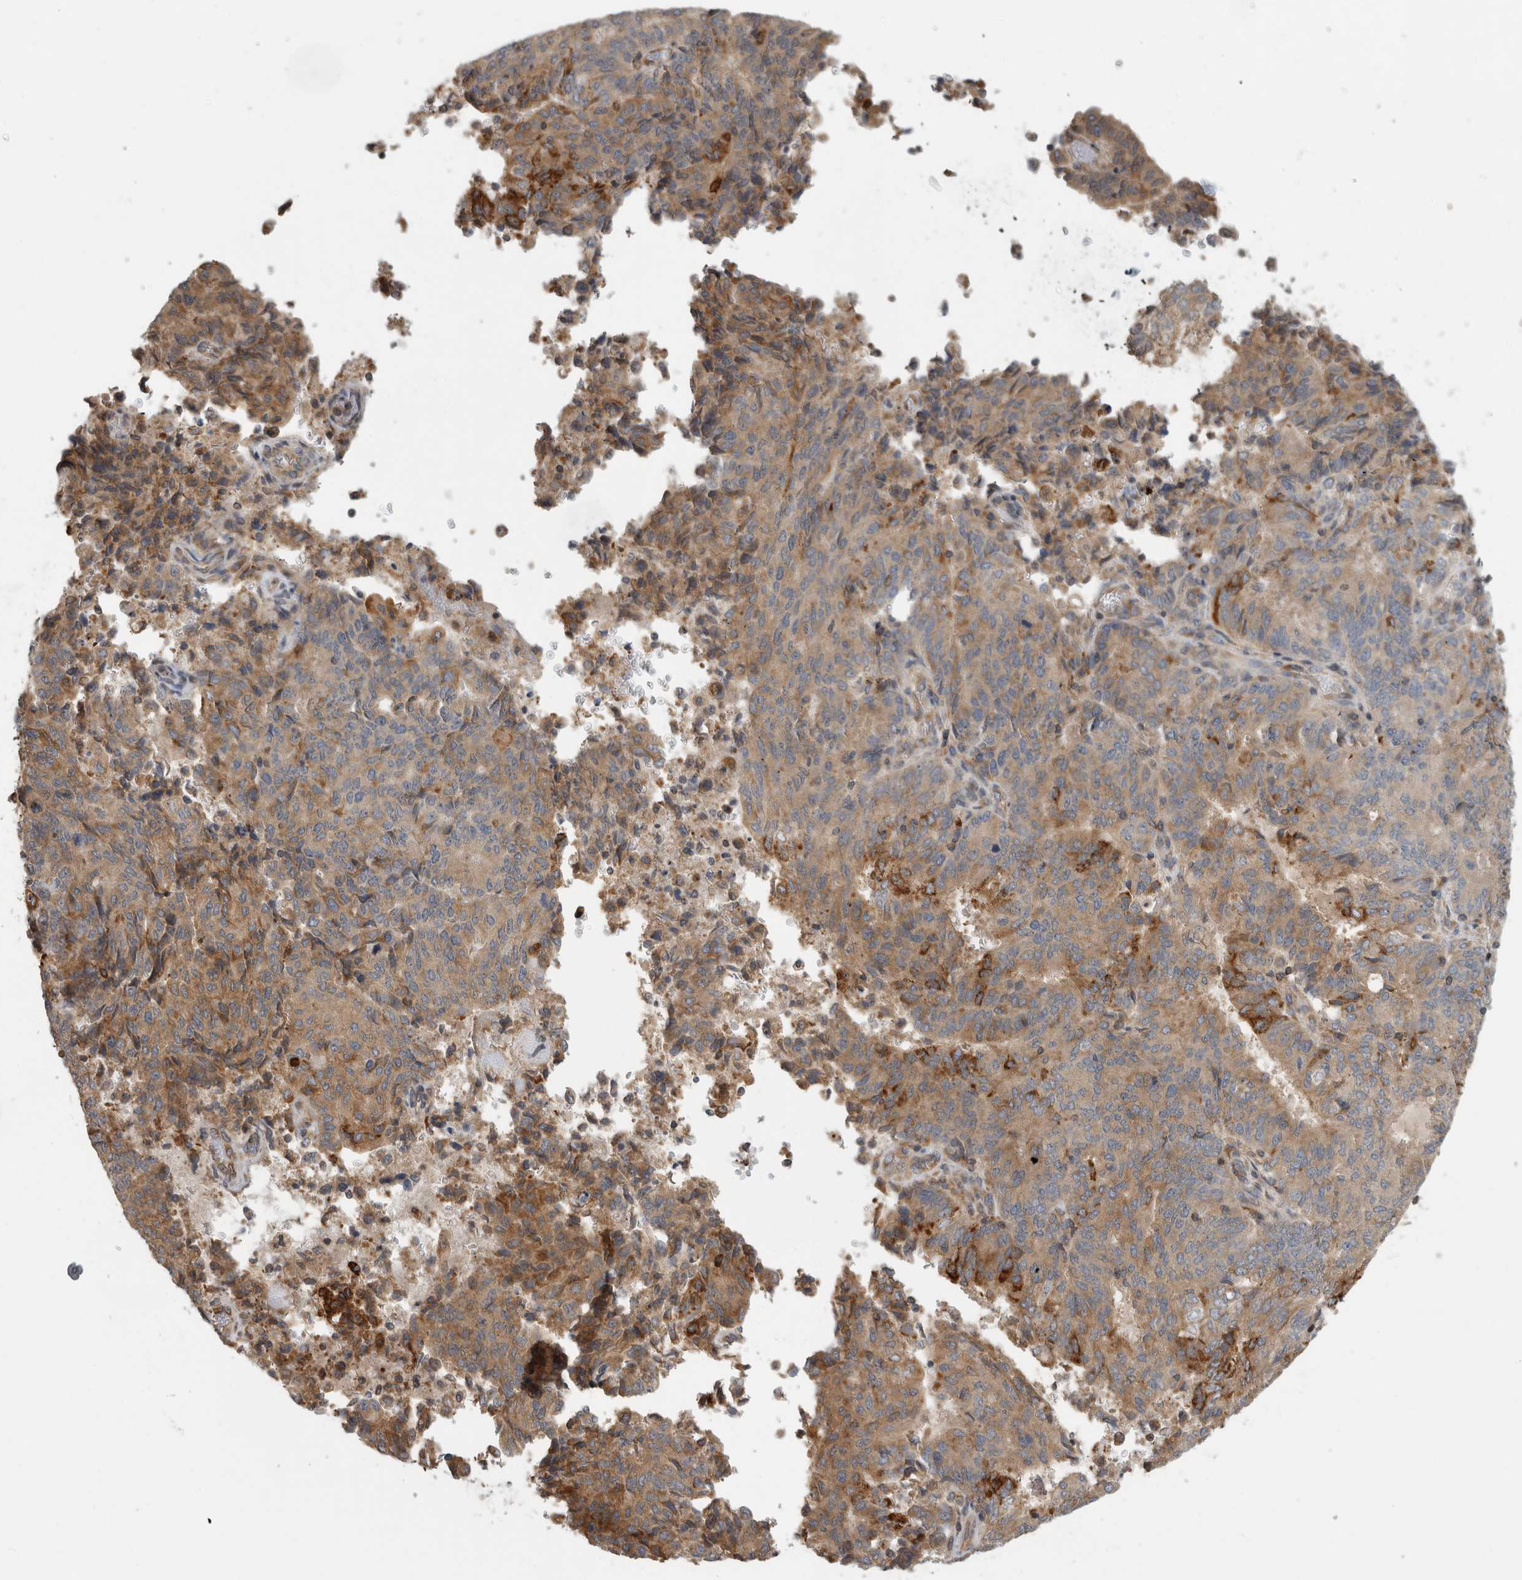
{"staining": {"intensity": "moderate", "quantity": ">75%", "location": "cytoplasmic/membranous"}, "tissue": "endometrial cancer", "cell_type": "Tumor cells", "image_type": "cancer", "snomed": [{"axis": "morphology", "description": "Adenocarcinoma, NOS"}, {"axis": "topography", "description": "Endometrium"}], "caption": "A photomicrograph showing moderate cytoplasmic/membranous positivity in about >75% of tumor cells in adenocarcinoma (endometrial), as visualized by brown immunohistochemical staining.", "gene": "PARP6", "patient": {"sex": "female", "age": 80}}